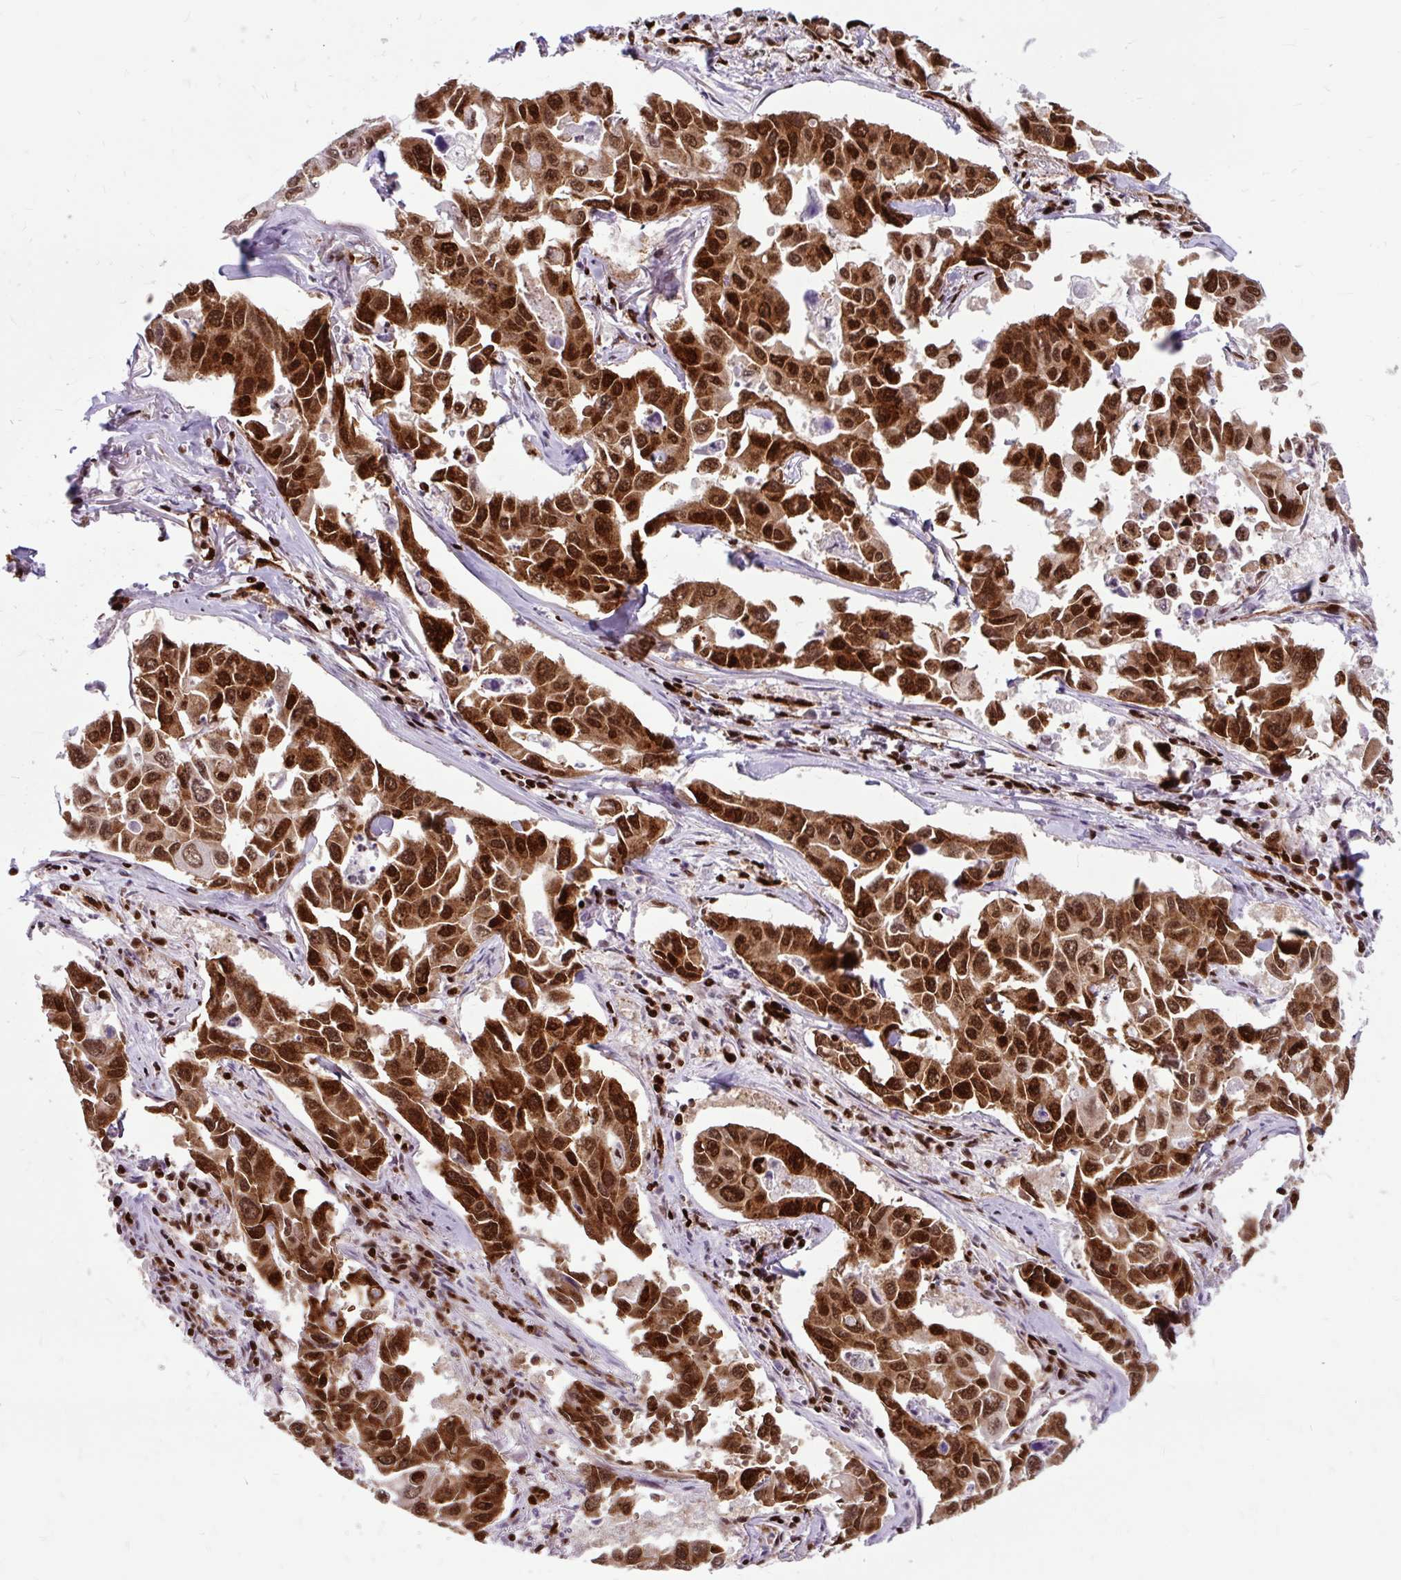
{"staining": {"intensity": "strong", "quantity": ">75%", "location": "cytoplasmic/membranous,nuclear"}, "tissue": "lung cancer", "cell_type": "Tumor cells", "image_type": "cancer", "snomed": [{"axis": "morphology", "description": "Adenocarcinoma, NOS"}, {"axis": "topography", "description": "Lung"}], "caption": "Adenocarcinoma (lung) was stained to show a protein in brown. There is high levels of strong cytoplasmic/membranous and nuclear expression in about >75% of tumor cells. (DAB (3,3'-diaminobenzidine) IHC with brightfield microscopy, high magnification).", "gene": "FUS", "patient": {"sex": "male", "age": 64}}